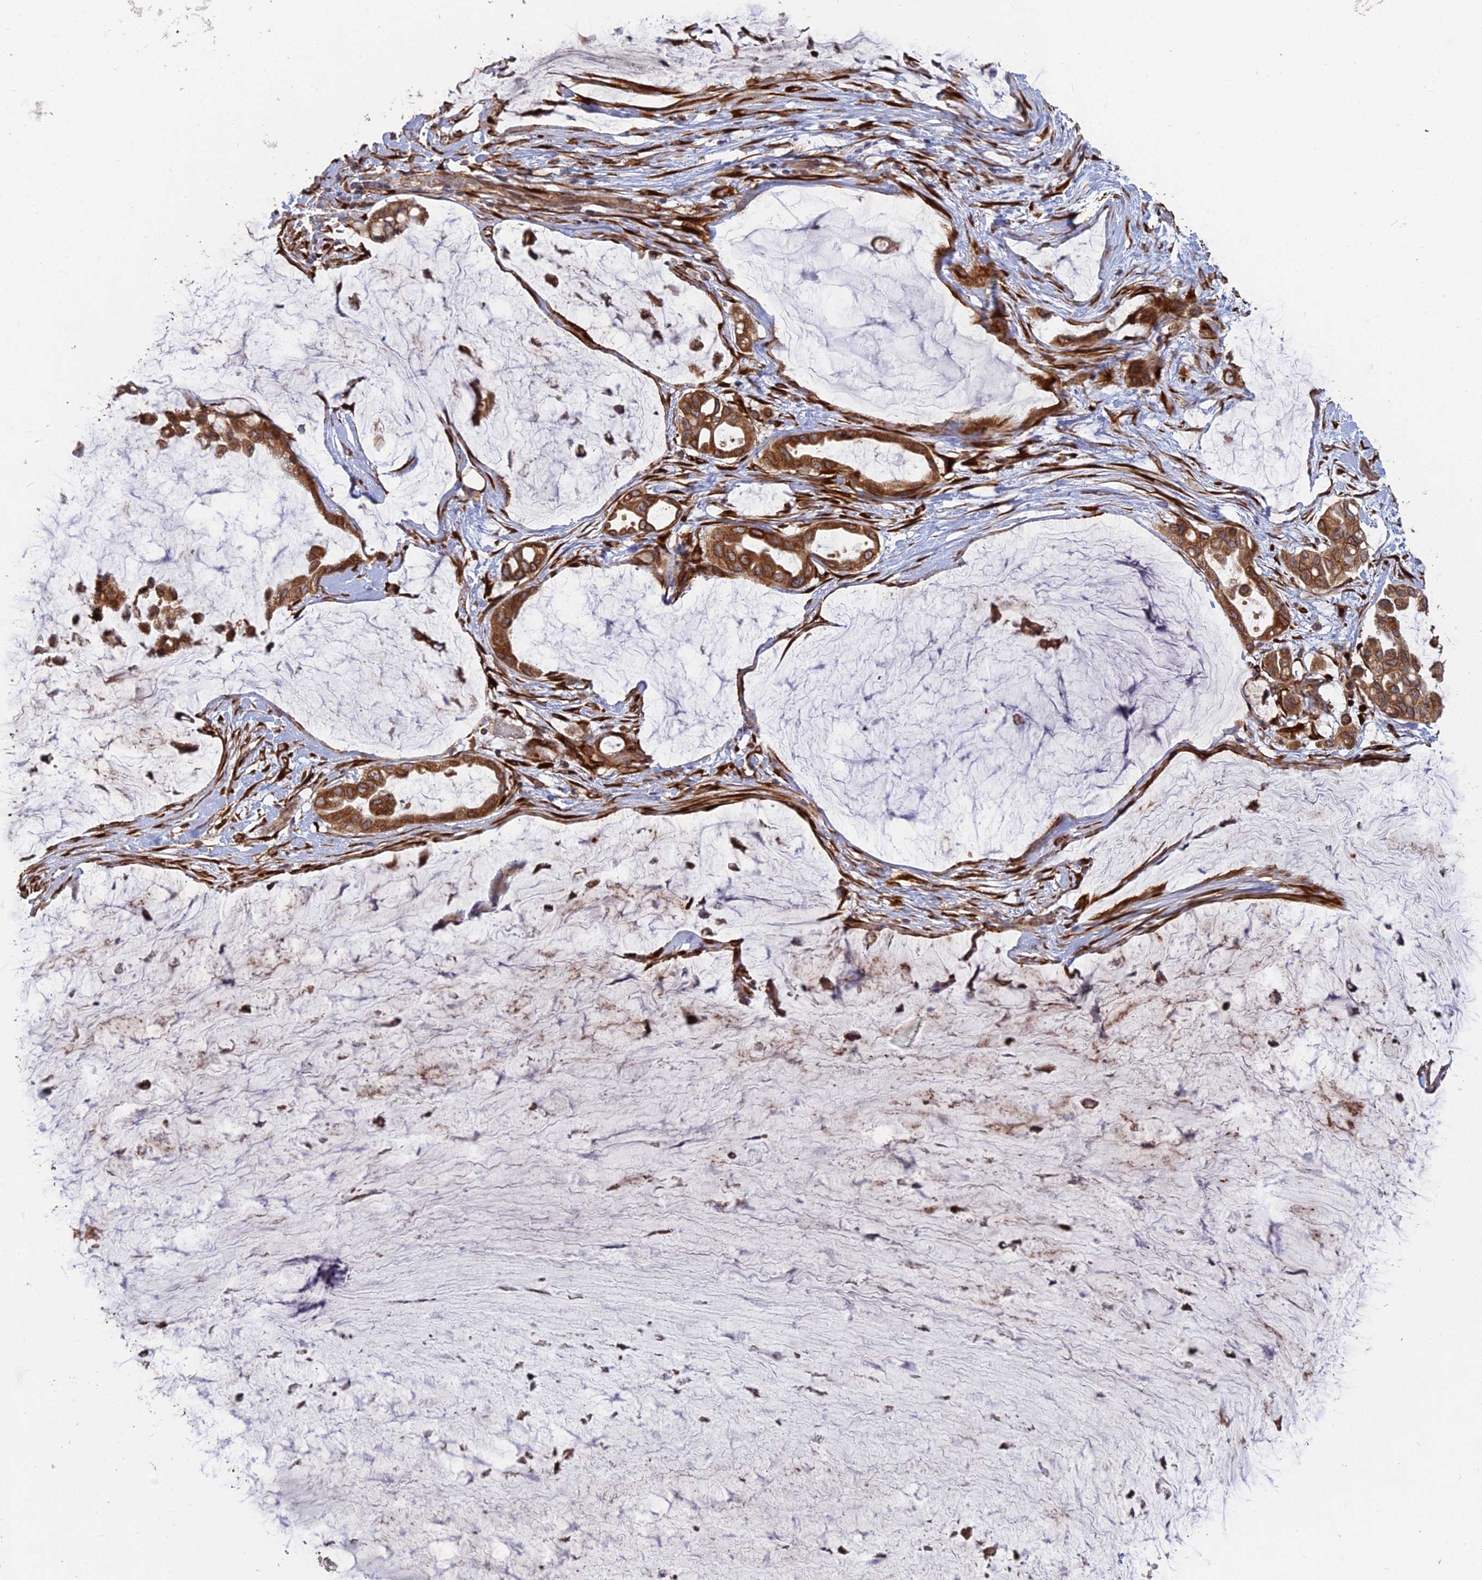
{"staining": {"intensity": "moderate", "quantity": ">75%", "location": "cytoplasmic/membranous"}, "tissue": "ovarian cancer", "cell_type": "Tumor cells", "image_type": "cancer", "snomed": [{"axis": "morphology", "description": "Cystadenocarcinoma, mucinous, NOS"}, {"axis": "topography", "description": "Ovary"}], "caption": "A high-resolution micrograph shows IHC staining of ovarian cancer, which reveals moderate cytoplasmic/membranous expression in approximately >75% of tumor cells. (DAB (3,3'-diaminobenzidine) IHC with brightfield microscopy, high magnification).", "gene": "PPIC", "patient": {"sex": "female", "age": 39}}